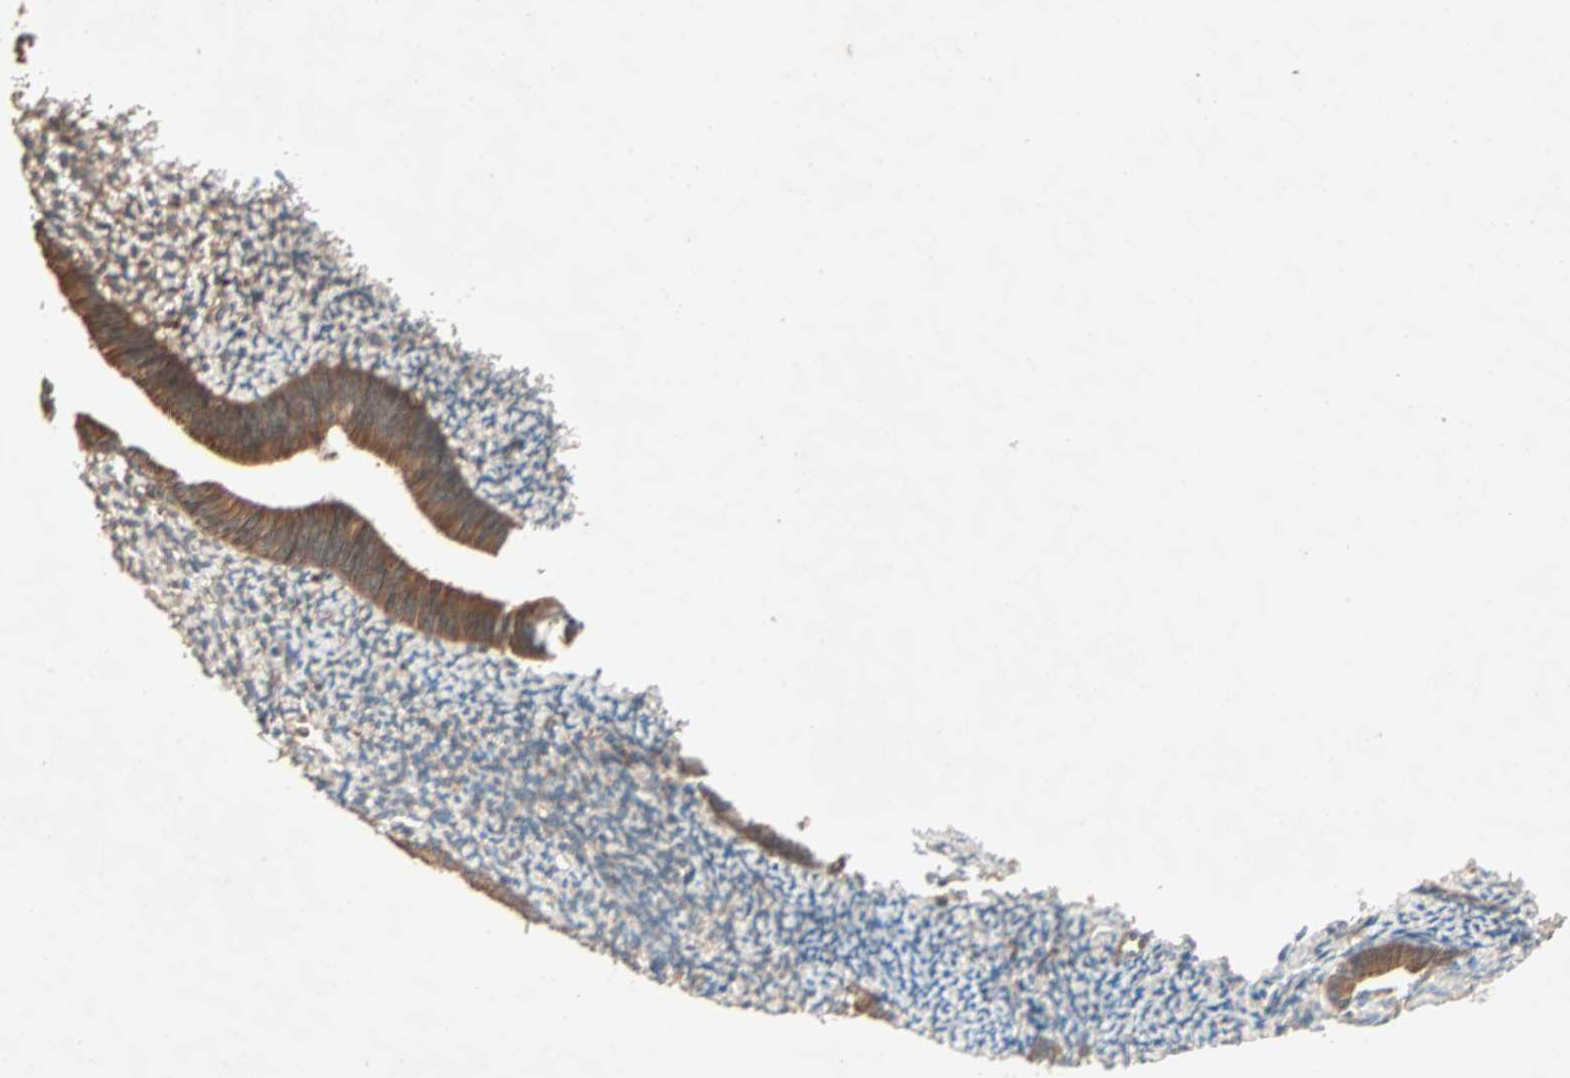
{"staining": {"intensity": "weak", "quantity": "<25%", "location": "cytoplasmic/membranous"}, "tissue": "endometrium", "cell_type": "Cells in endometrial stroma", "image_type": "normal", "snomed": [{"axis": "morphology", "description": "Normal tissue, NOS"}, {"axis": "topography", "description": "Smooth muscle"}, {"axis": "topography", "description": "Endometrium"}], "caption": "This is an immunohistochemistry micrograph of unremarkable endometrium. There is no expression in cells in endometrial stroma.", "gene": "SDSL", "patient": {"sex": "female", "age": 57}}